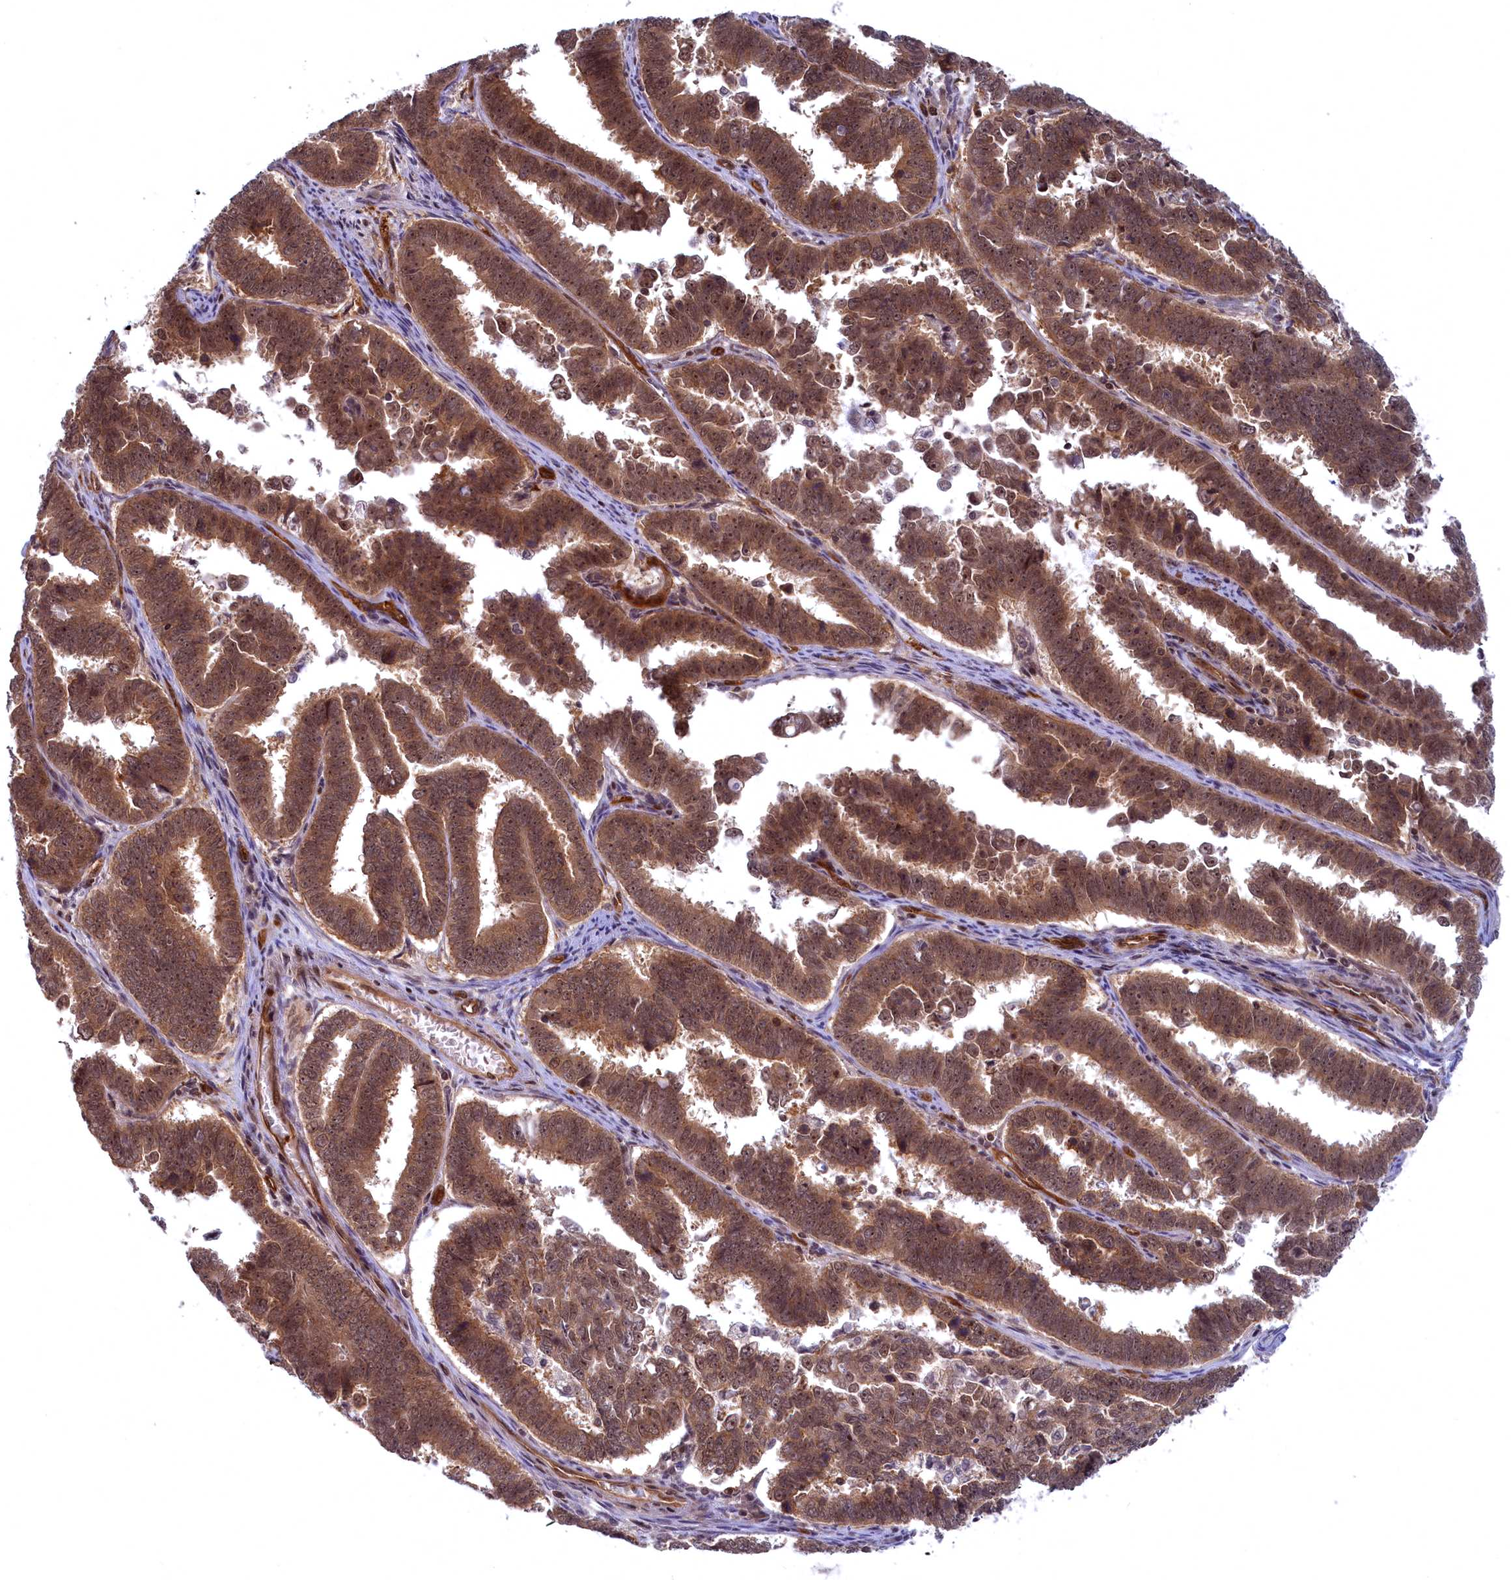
{"staining": {"intensity": "strong", "quantity": ">75%", "location": "cytoplasmic/membranous"}, "tissue": "endometrial cancer", "cell_type": "Tumor cells", "image_type": "cancer", "snomed": [{"axis": "morphology", "description": "Adenocarcinoma, NOS"}, {"axis": "topography", "description": "Endometrium"}], "caption": "Protein expression analysis of human endometrial cancer reveals strong cytoplasmic/membranous expression in about >75% of tumor cells. (DAB (3,3'-diaminobenzidine) IHC with brightfield microscopy, high magnification).", "gene": "SNRK", "patient": {"sex": "female", "age": 75}}